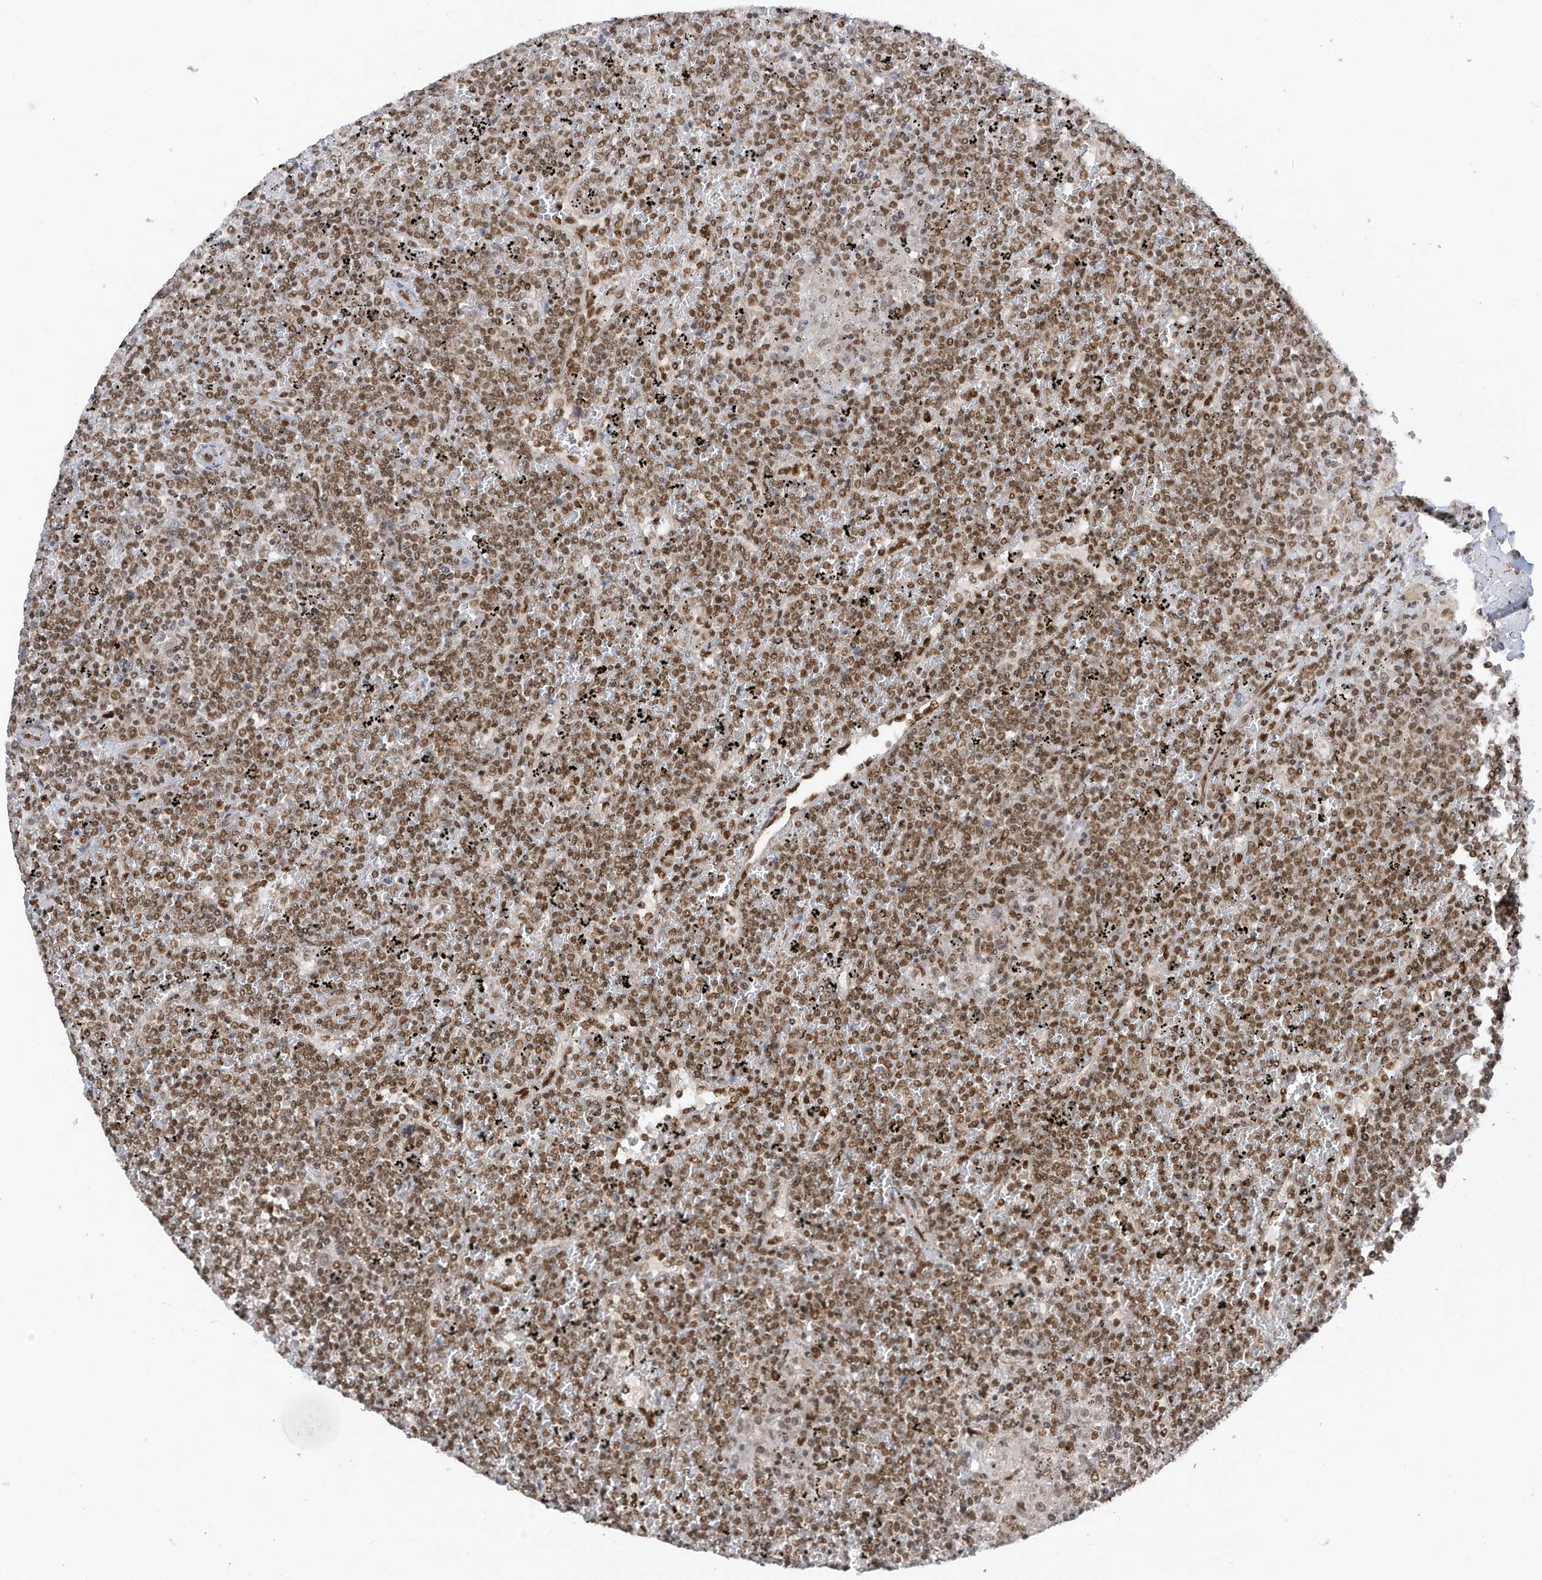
{"staining": {"intensity": "moderate", "quantity": ">75%", "location": "nuclear"}, "tissue": "lymphoma", "cell_type": "Tumor cells", "image_type": "cancer", "snomed": [{"axis": "morphology", "description": "Malignant lymphoma, non-Hodgkin's type, Low grade"}, {"axis": "topography", "description": "Spleen"}], "caption": "The micrograph displays staining of lymphoma, revealing moderate nuclear protein expression (brown color) within tumor cells.", "gene": "AURKAIP1", "patient": {"sex": "female", "age": 19}}